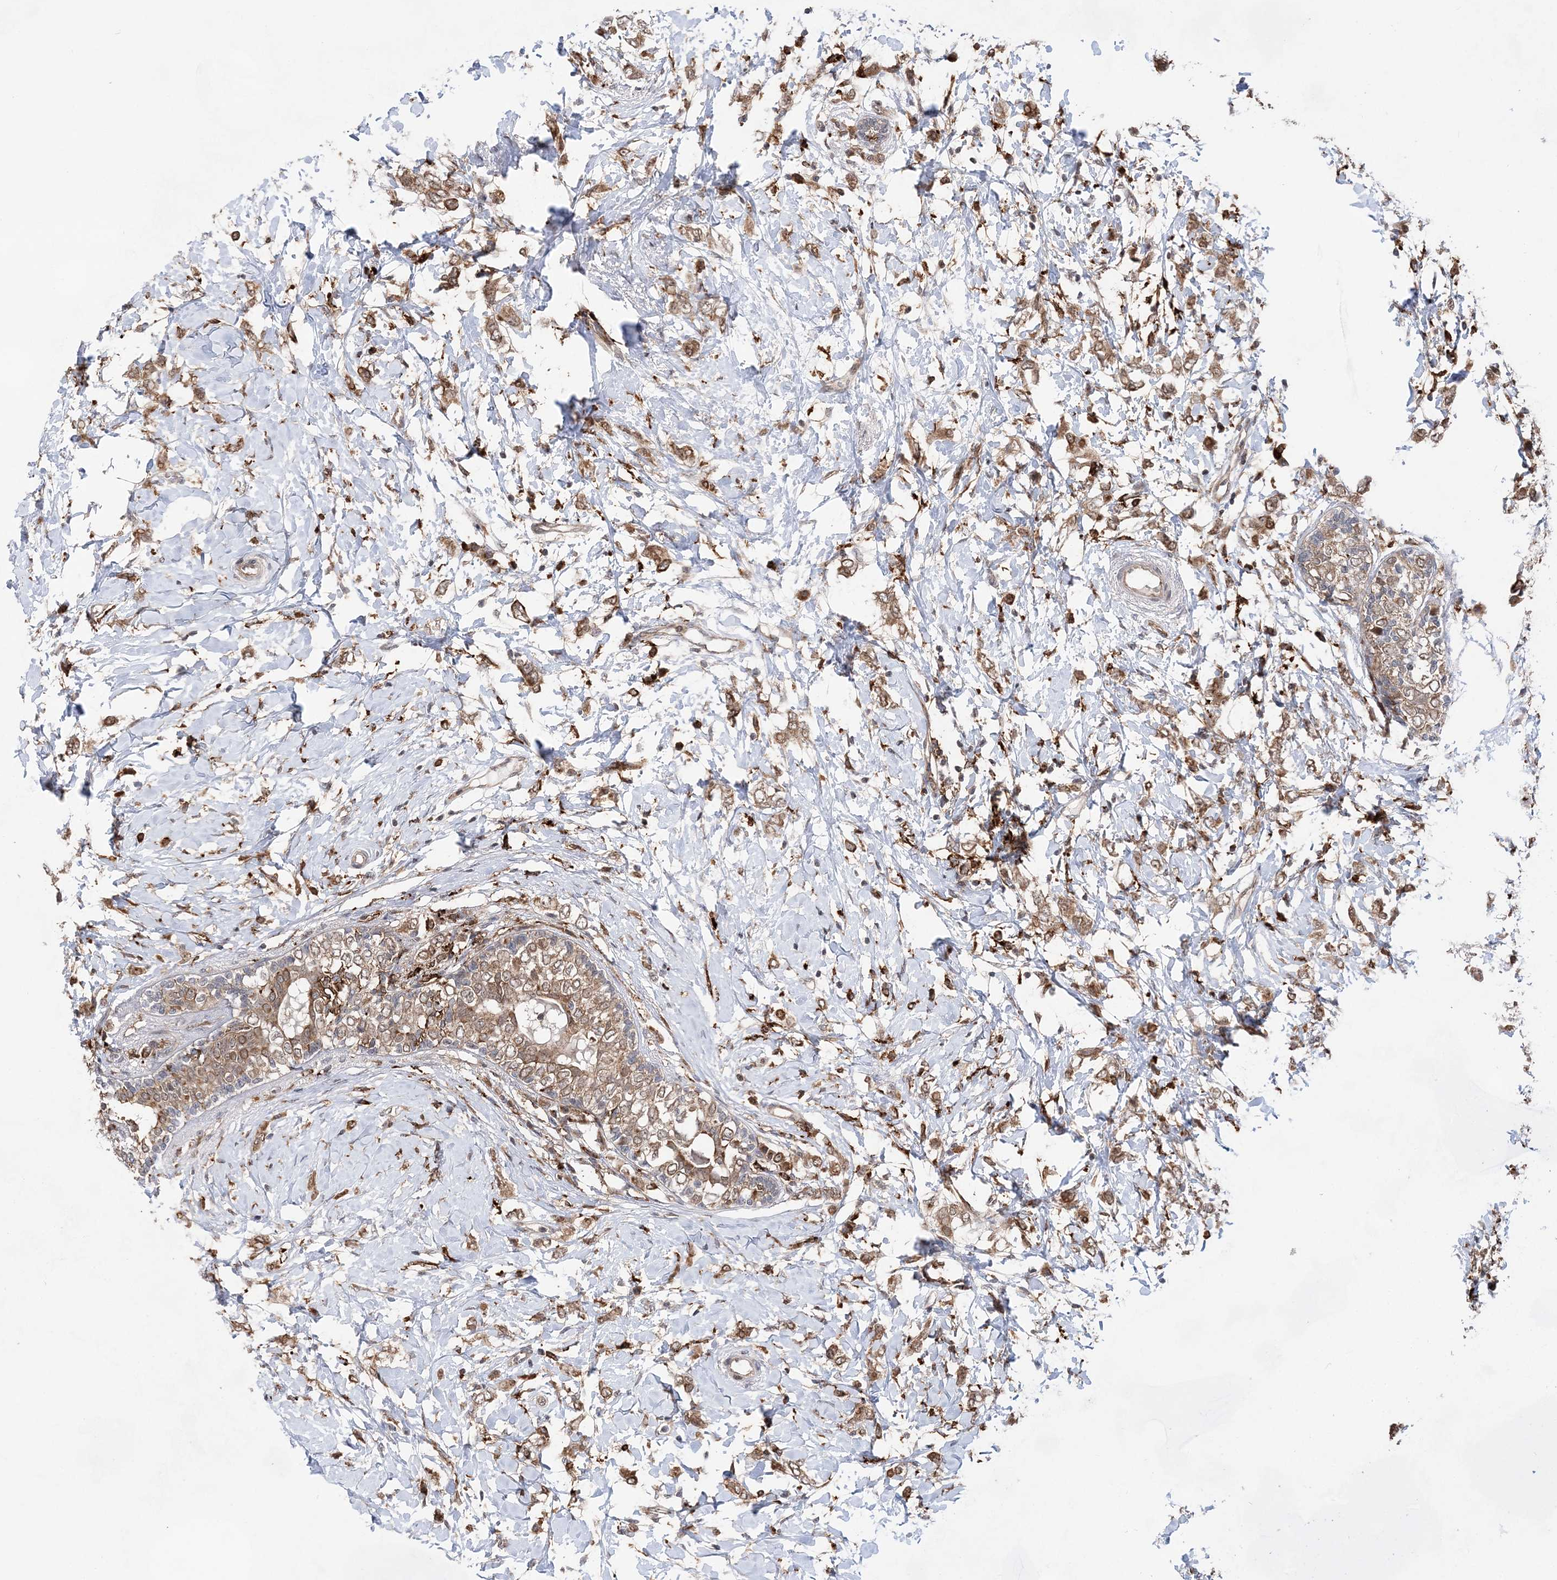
{"staining": {"intensity": "moderate", "quantity": ">75%", "location": "cytoplasmic/membranous"}, "tissue": "breast cancer", "cell_type": "Tumor cells", "image_type": "cancer", "snomed": [{"axis": "morphology", "description": "Normal tissue, NOS"}, {"axis": "morphology", "description": "Lobular carcinoma"}, {"axis": "topography", "description": "Breast"}], "caption": "A histopathology image of human breast lobular carcinoma stained for a protein displays moderate cytoplasmic/membranous brown staining in tumor cells. (DAB (3,3'-diaminobenzidine) IHC with brightfield microscopy, high magnification).", "gene": "ANAPC15", "patient": {"sex": "female", "age": 47}}